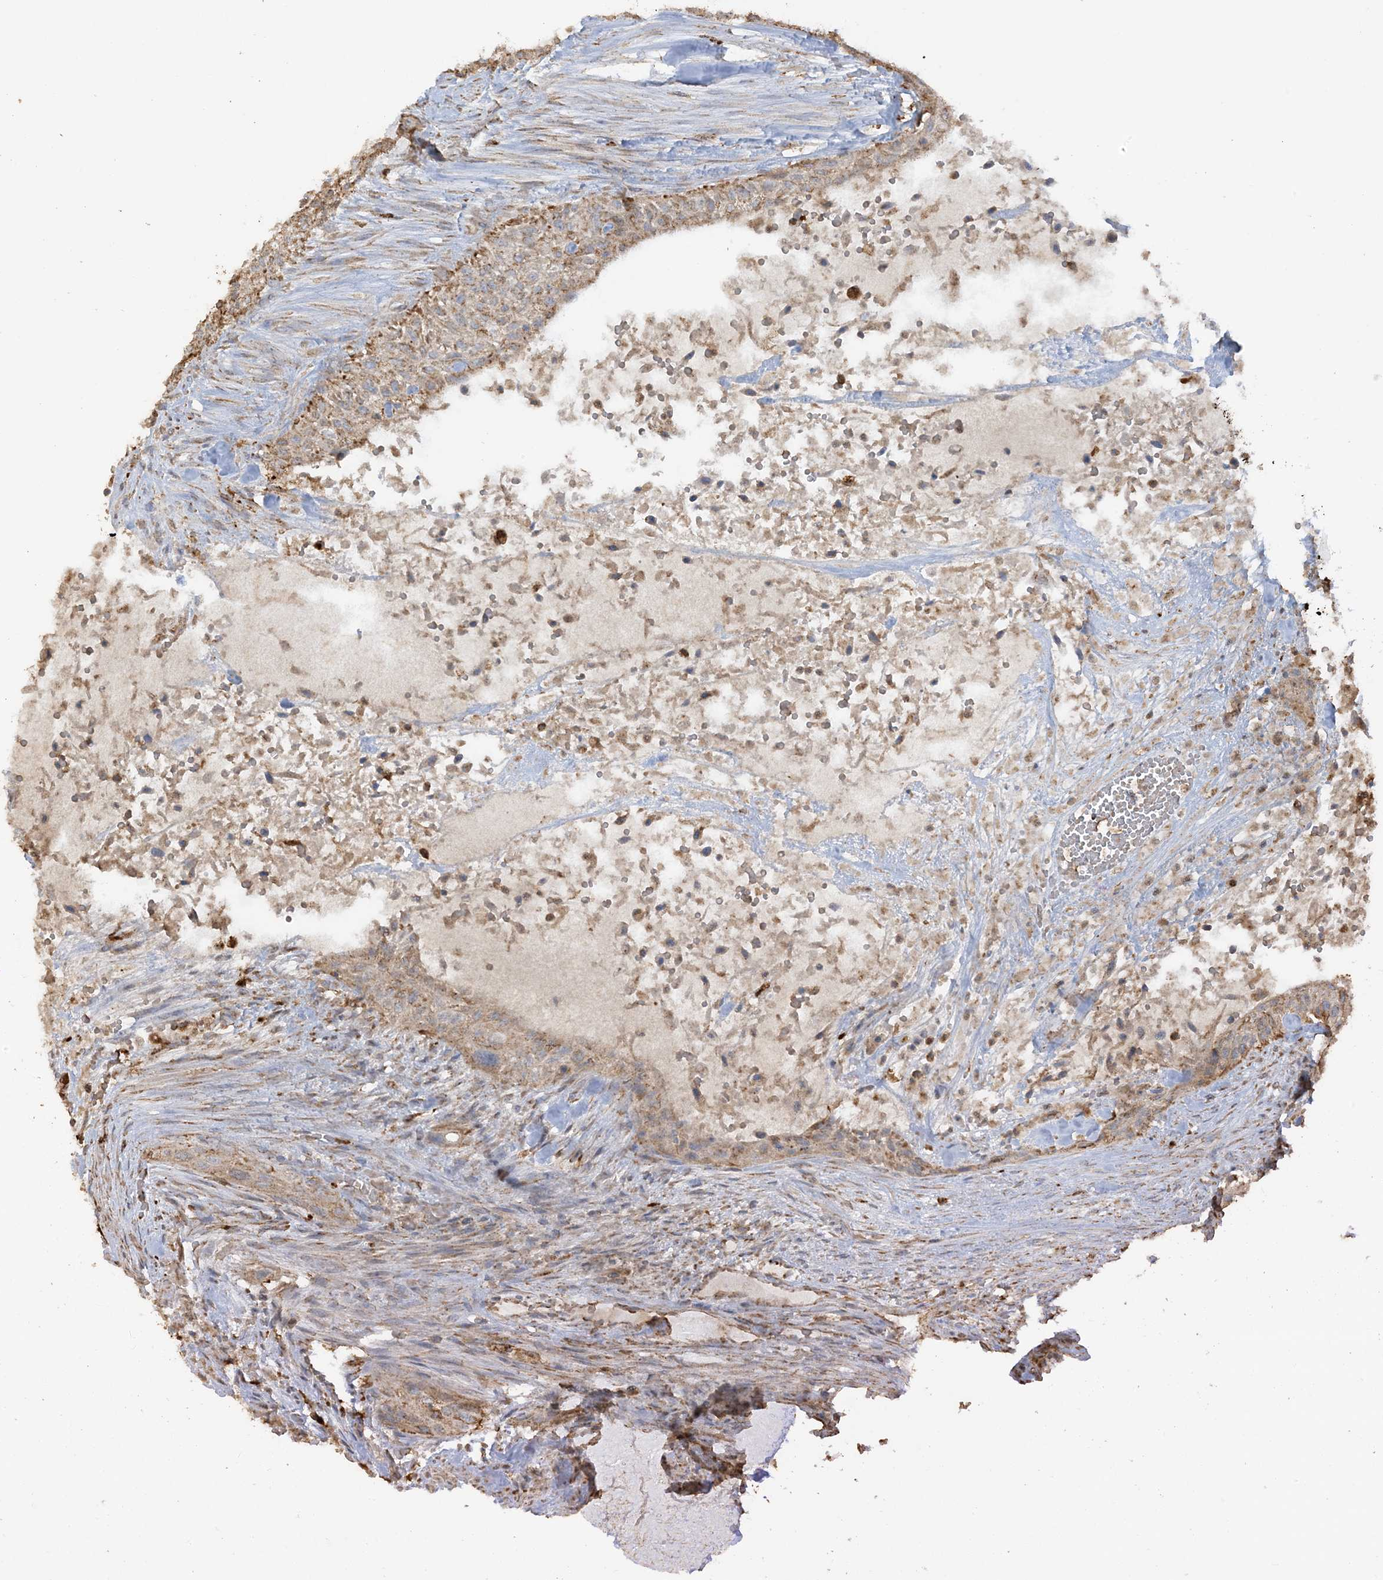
{"staining": {"intensity": "moderate", "quantity": ">75%", "location": "cytoplasmic/membranous"}, "tissue": "urothelial cancer", "cell_type": "Tumor cells", "image_type": "cancer", "snomed": [{"axis": "morphology", "description": "Urothelial carcinoma, High grade"}, {"axis": "topography", "description": "Urinary bladder"}], "caption": "DAB immunohistochemical staining of urothelial cancer displays moderate cytoplasmic/membranous protein positivity in about >75% of tumor cells. (DAB (3,3'-diaminobenzidine) = brown stain, brightfield microscopy at high magnification).", "gene": "AGA", "patient": {"sex": "male", "age": 35}}